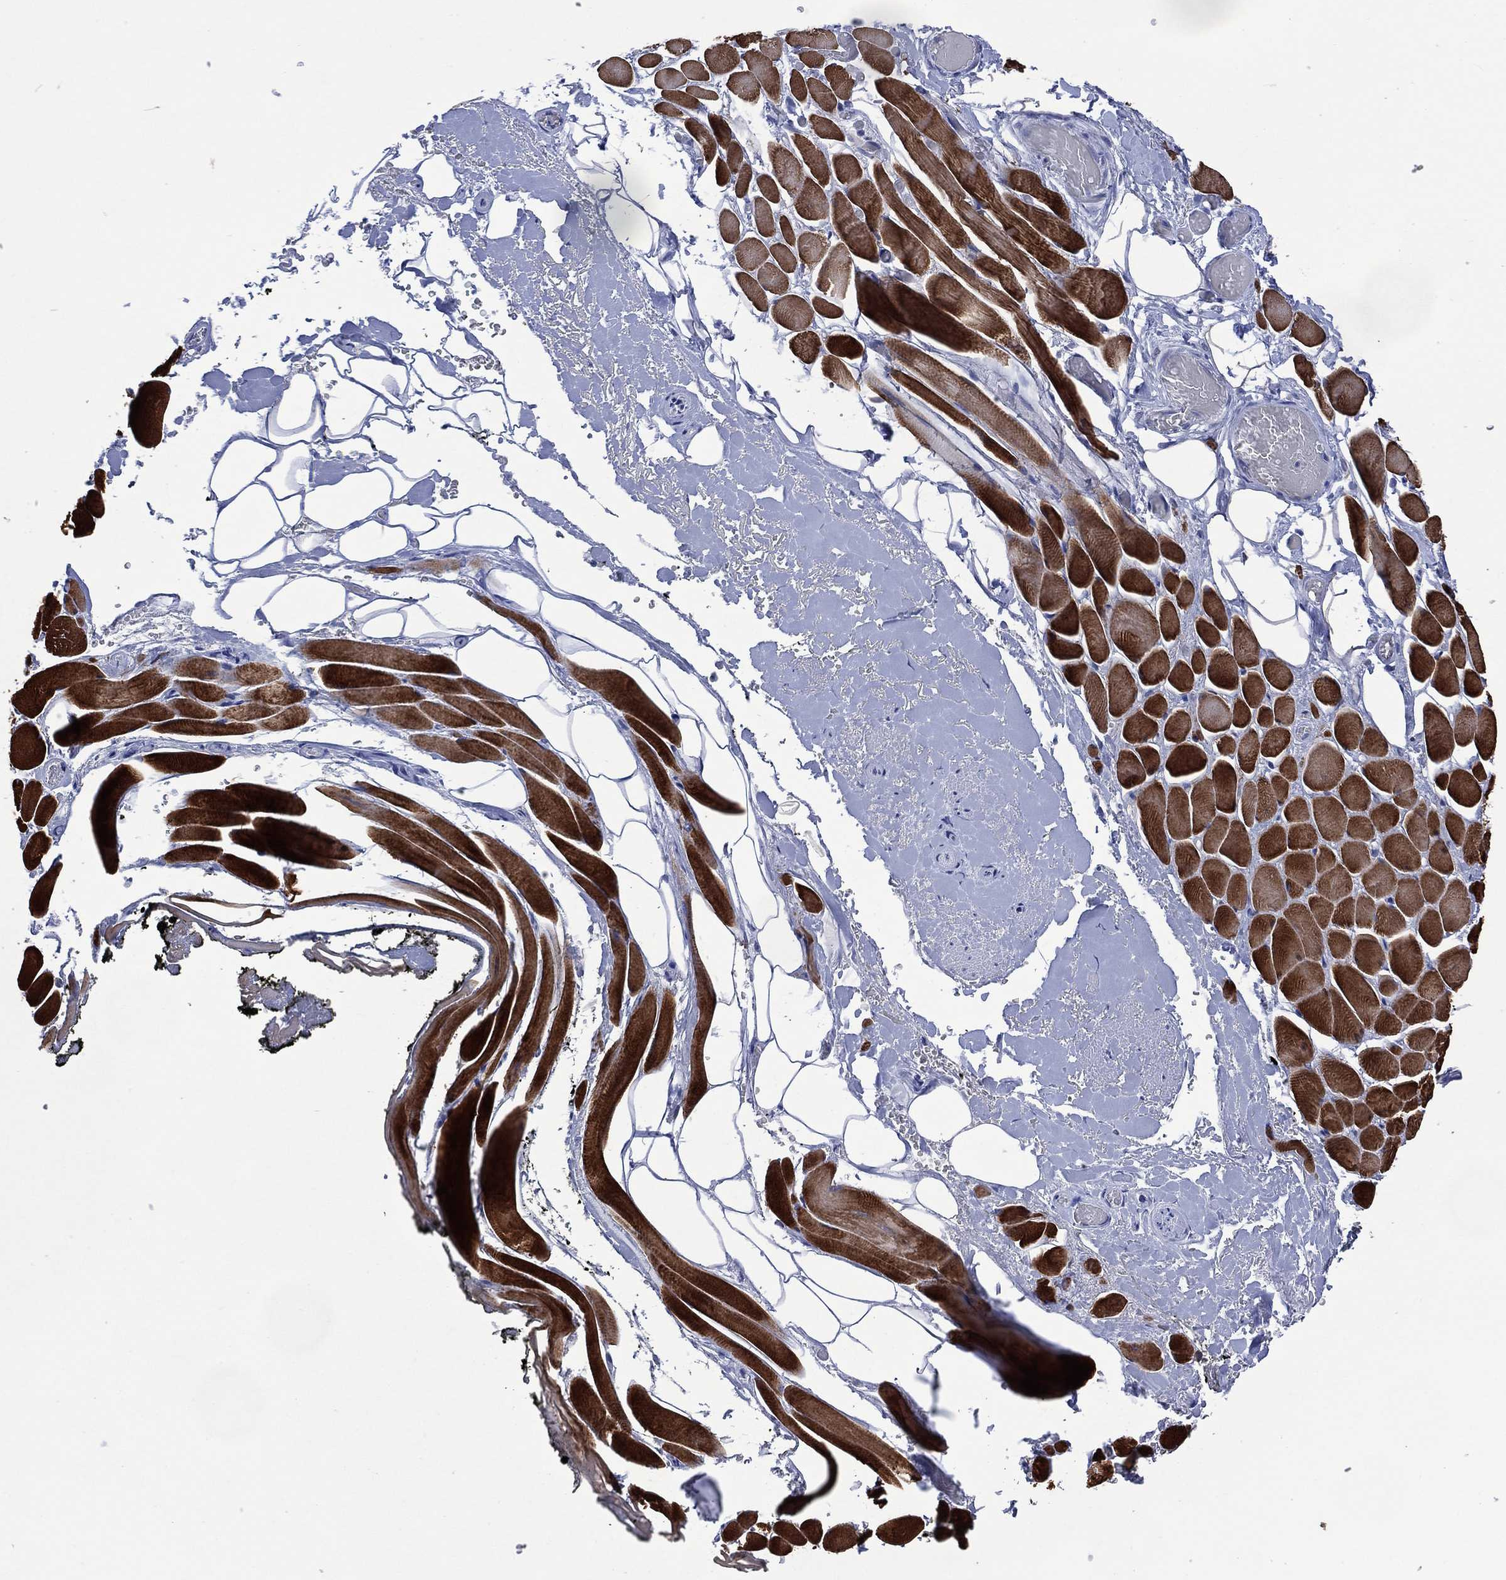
{"staining": {"intensity": "negative", "quantity": "none", "location": "none"}, "tissue": "adipose tissue", "cell_type": "Adipocytes", "image_type": "normal", "snomed": [{"axis": "morphology", "description": "Normal tissue, NOS"}, {"axis": "topography", "description": "Anal"}, {"axis": "topography", "description": "Peripheral nerve tissue"}], "caption": "An immunohistochemistry image of normal adipose tissue is shown. There is no staining in adipocytes of adipose tissue. (DAB IHC with hematoxylin counter stain).", "gene": "ASB10", "patient": {"sex": "male", "age": 53}}